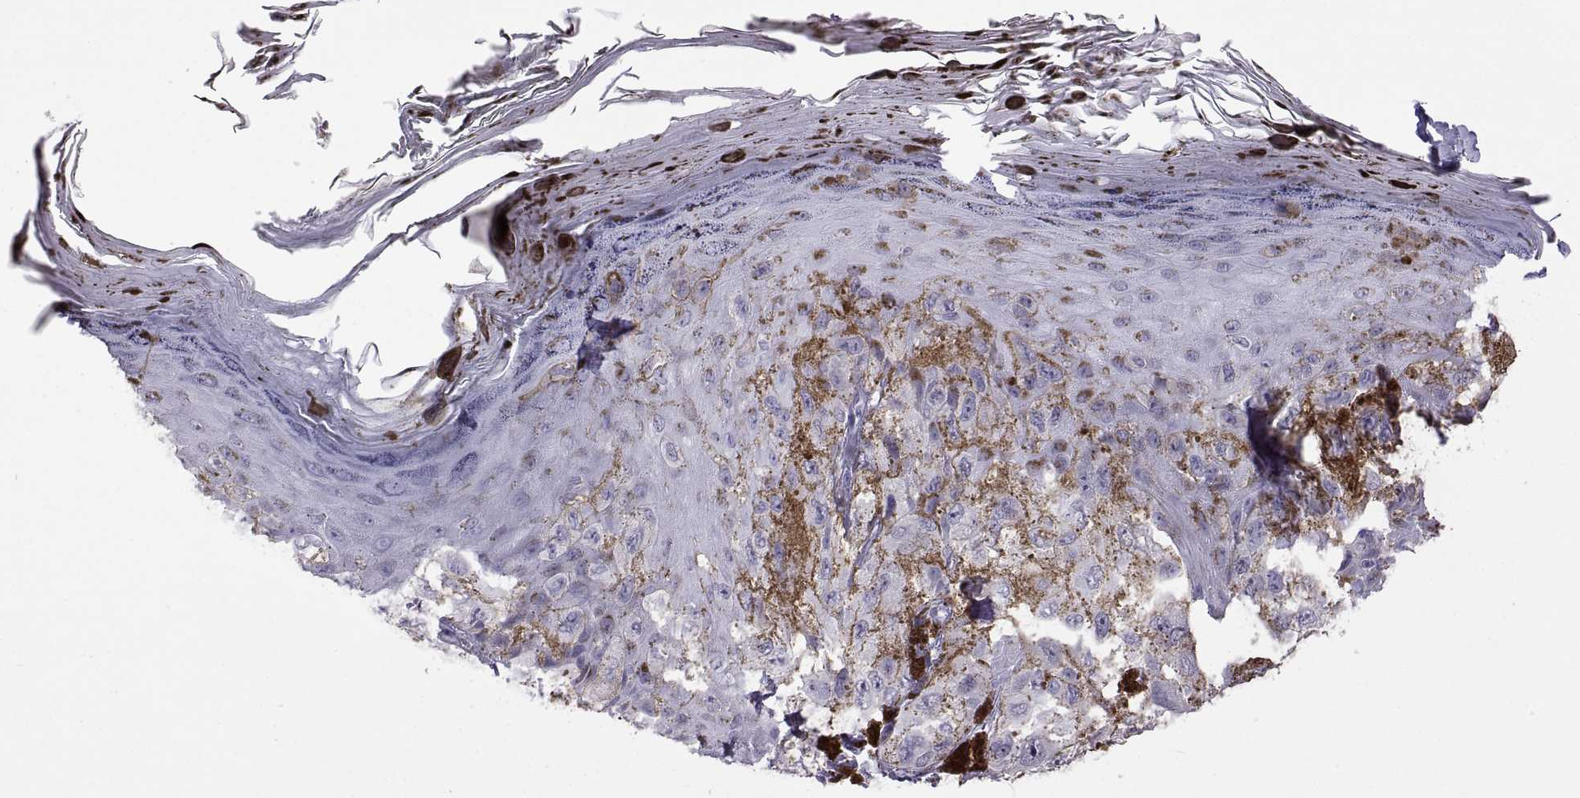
{"staining": {"intensity": "negative", "quantity": "none", "location": "none"}, "tissue": "melanoma", "cell_type": "Tumor cells", "image_type": "cancer", "snomed": [{"axis": "morphology", "description": "Malignant melanoma, NOS"}, {"axis": "topography", "description": "Skin"}], "caption": "Protein analysis of melanoma demonstrates no significant positivity in tumor cells.", "gene": "RDM1", "patient": {"sex": "male", "age": 36}}